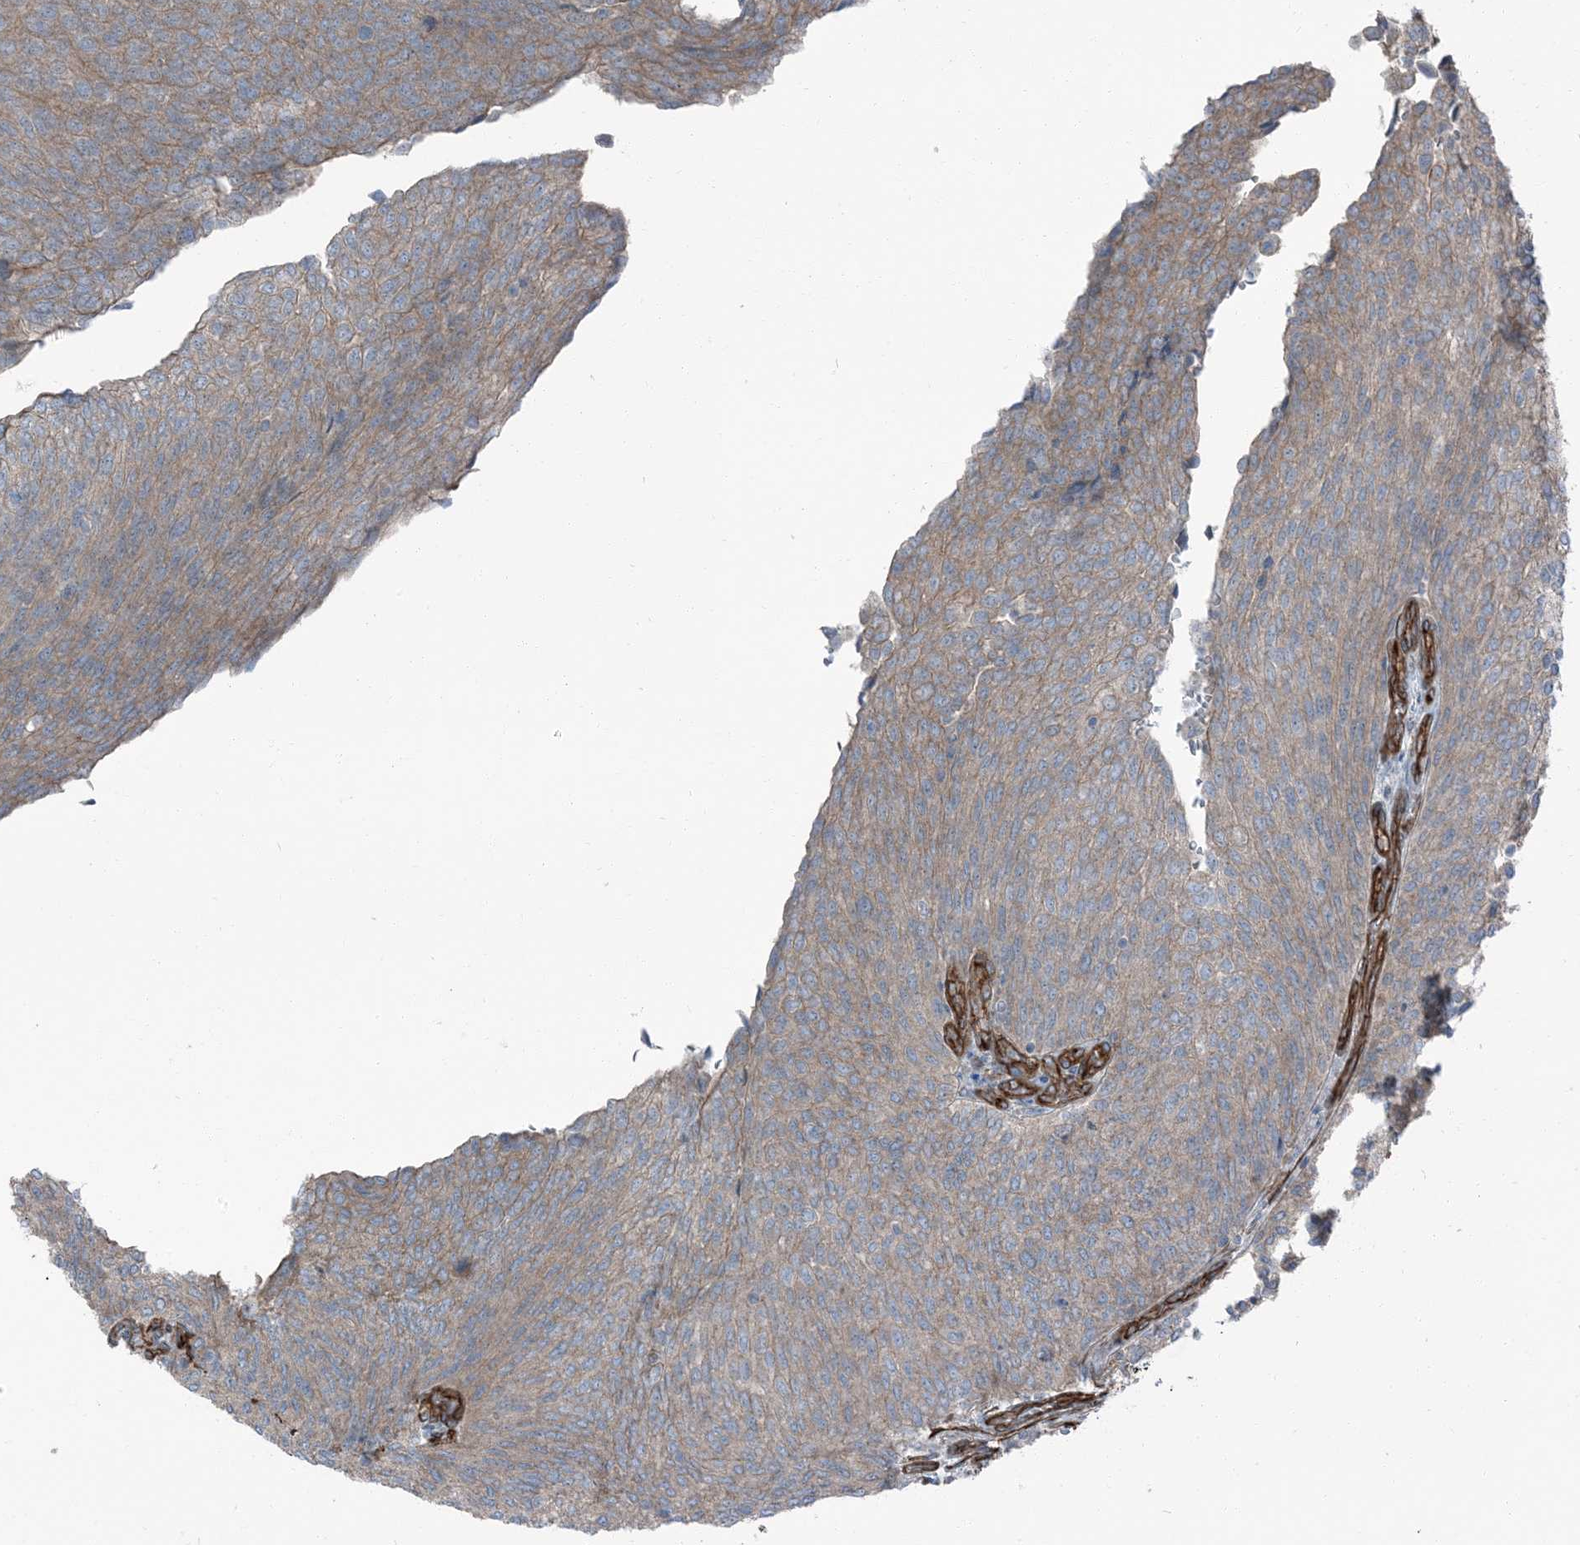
{"staining": {"intensity": "moderate", "quantity": "25%-75%", "location": "cytoplasmic/membranous"}, "tissue": "urothelial cancer", "cell_type": "Tumor cells", "image_type": "cancer", "snomed": [{"axis": "morphology", "description": "Urothelial carcinoma, Low grade"}, {"axis": "topography", "description": "Urinary bladder"}], "caption": "Immunohistochemical staining of human urothelial cancer reveals medium levels of moderate cytoplasmic/membranous protein staining in about 25%-75% of tumor cells.", "gene": "ZFP90", "patient": {"sex": "female", "age": 79}}